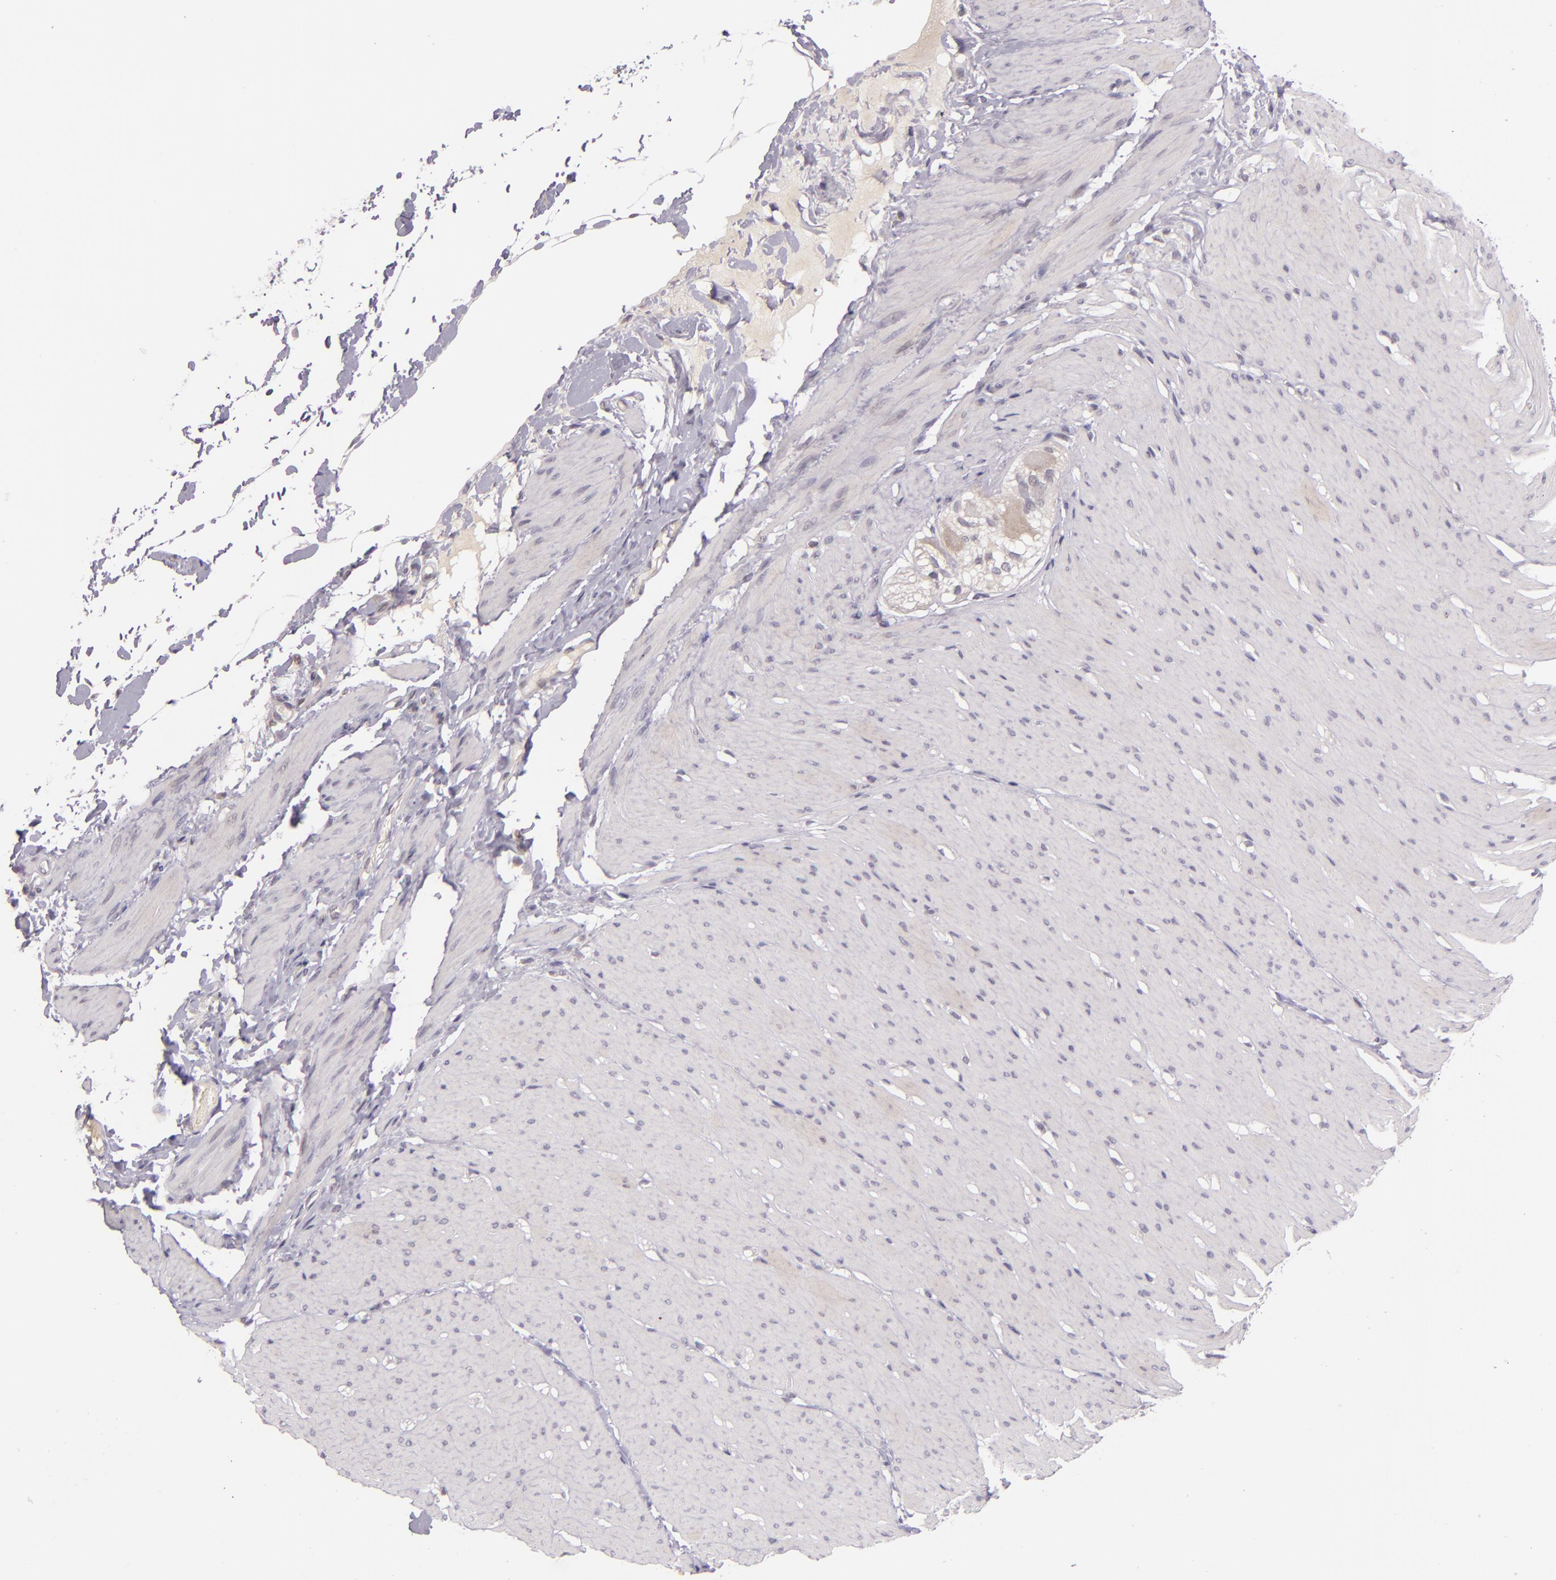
{"staining": {"intensity": "negative", "quantity": "none", "location": "none"}, "tissue": "smooth muscle", "cell_type": "Smooth muscle cells", "image_type": "normal", "snomed": [{"axis": "morphology", "description": "Normal tissue, NOS"}, {"axis": "topography", "description": "Smooth muscle"}, {"axis": "topography", "description": "Colon"}], "caption": "A micrograph of smooth muscle stained for a protein reveals no brown staining in smooth muscle cells. (DAB immunohistochemistry (IHC) with hematoxylin counter stain).", "gene": "CSE1L", "patient": {"sex": "male", "age": 67}}